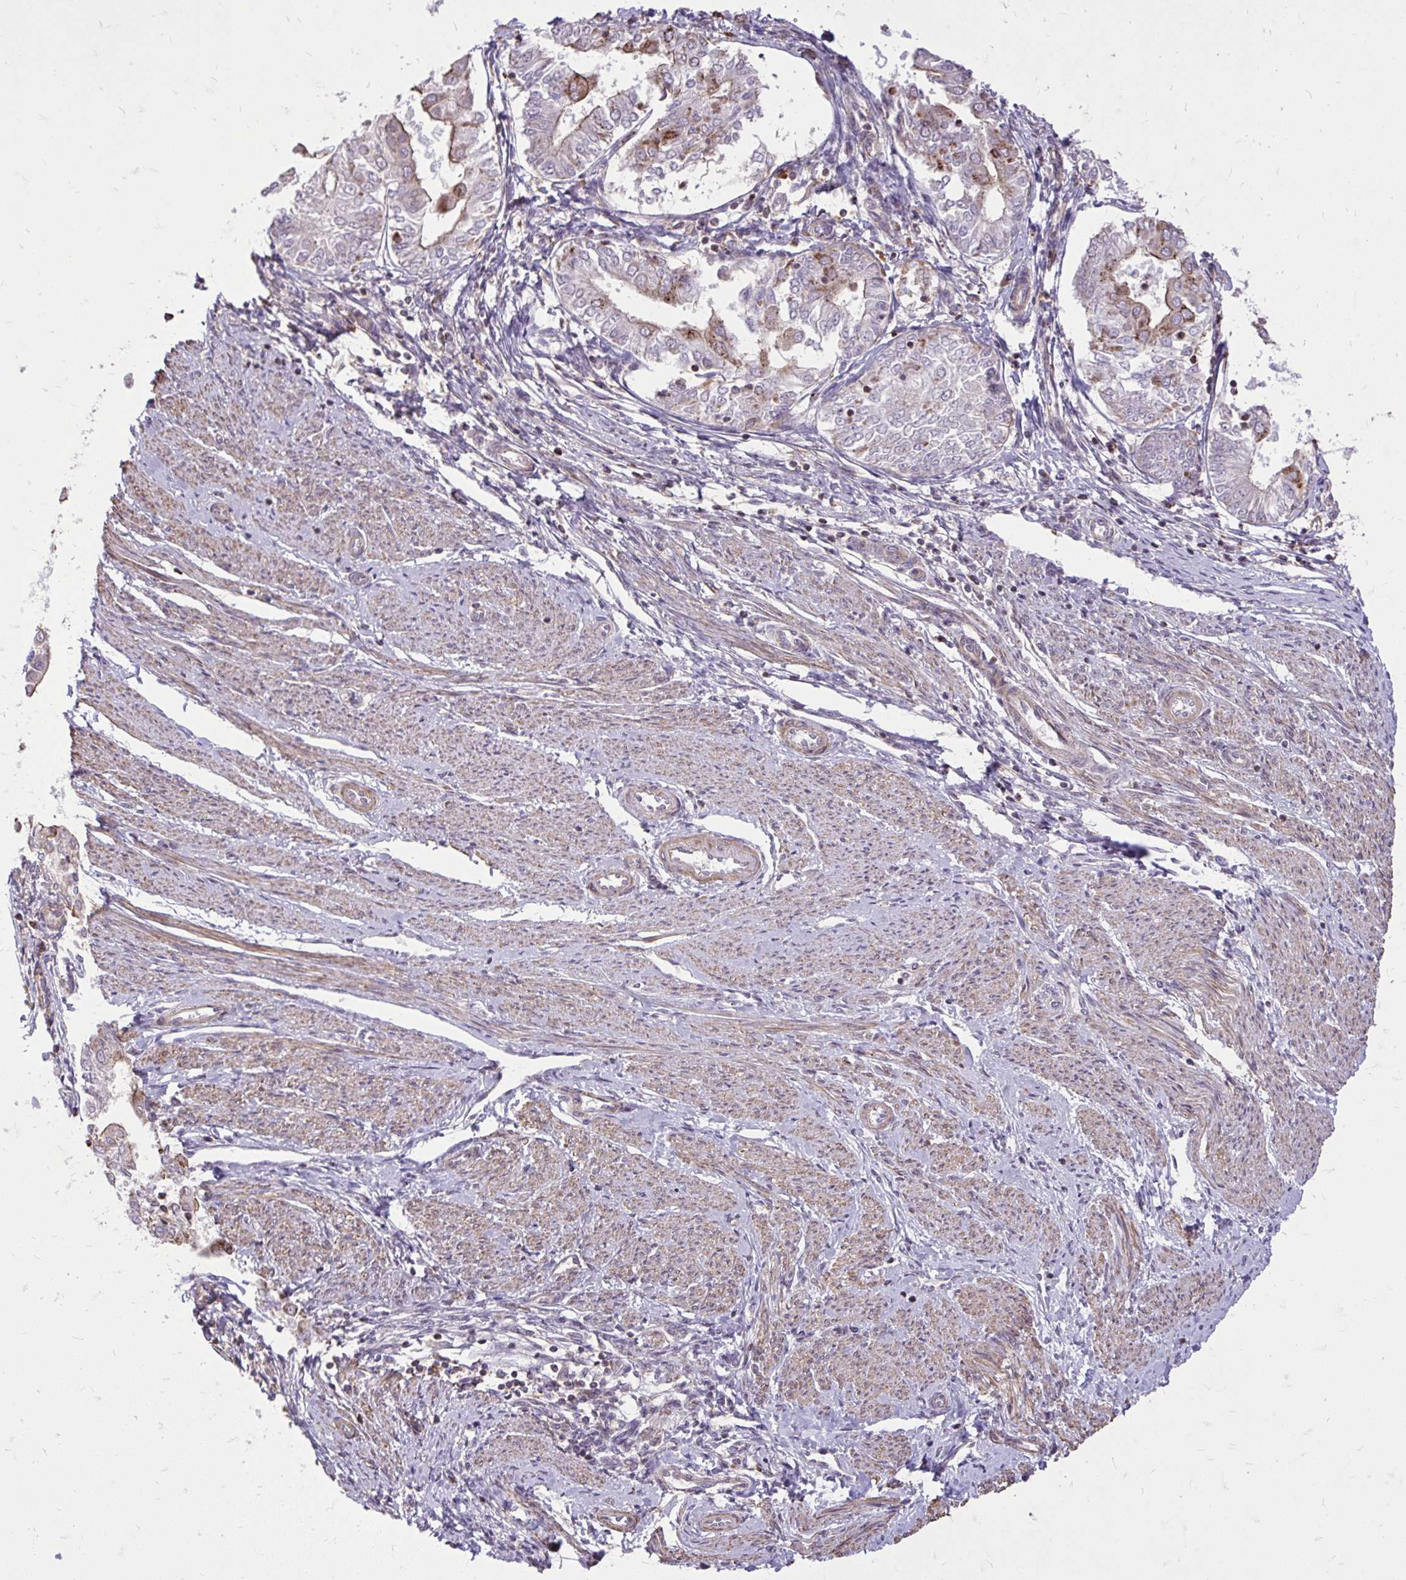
{"staining": {"intensity": "moderate", "quantity": "<25%", "location": "cytoplasmic/membranous"}, "tissue": "endometrial cancer", "cell_type": "Tumor cells", "image_type": "cancer", "snomed": [{"axis": "morphology", "description": "Adenocarcinoma, NOS"}, {"axis": "topography", "description": "Endometrium"}], "caption": "A low amount of moderate cytoplasmic/membranous expression is seen in about <25% of tumor cells in endometrial cancer (adenocarcinoma) tissue.", "gene": "SLC7A5", "patient": {"sex": "female", "age": 68}}